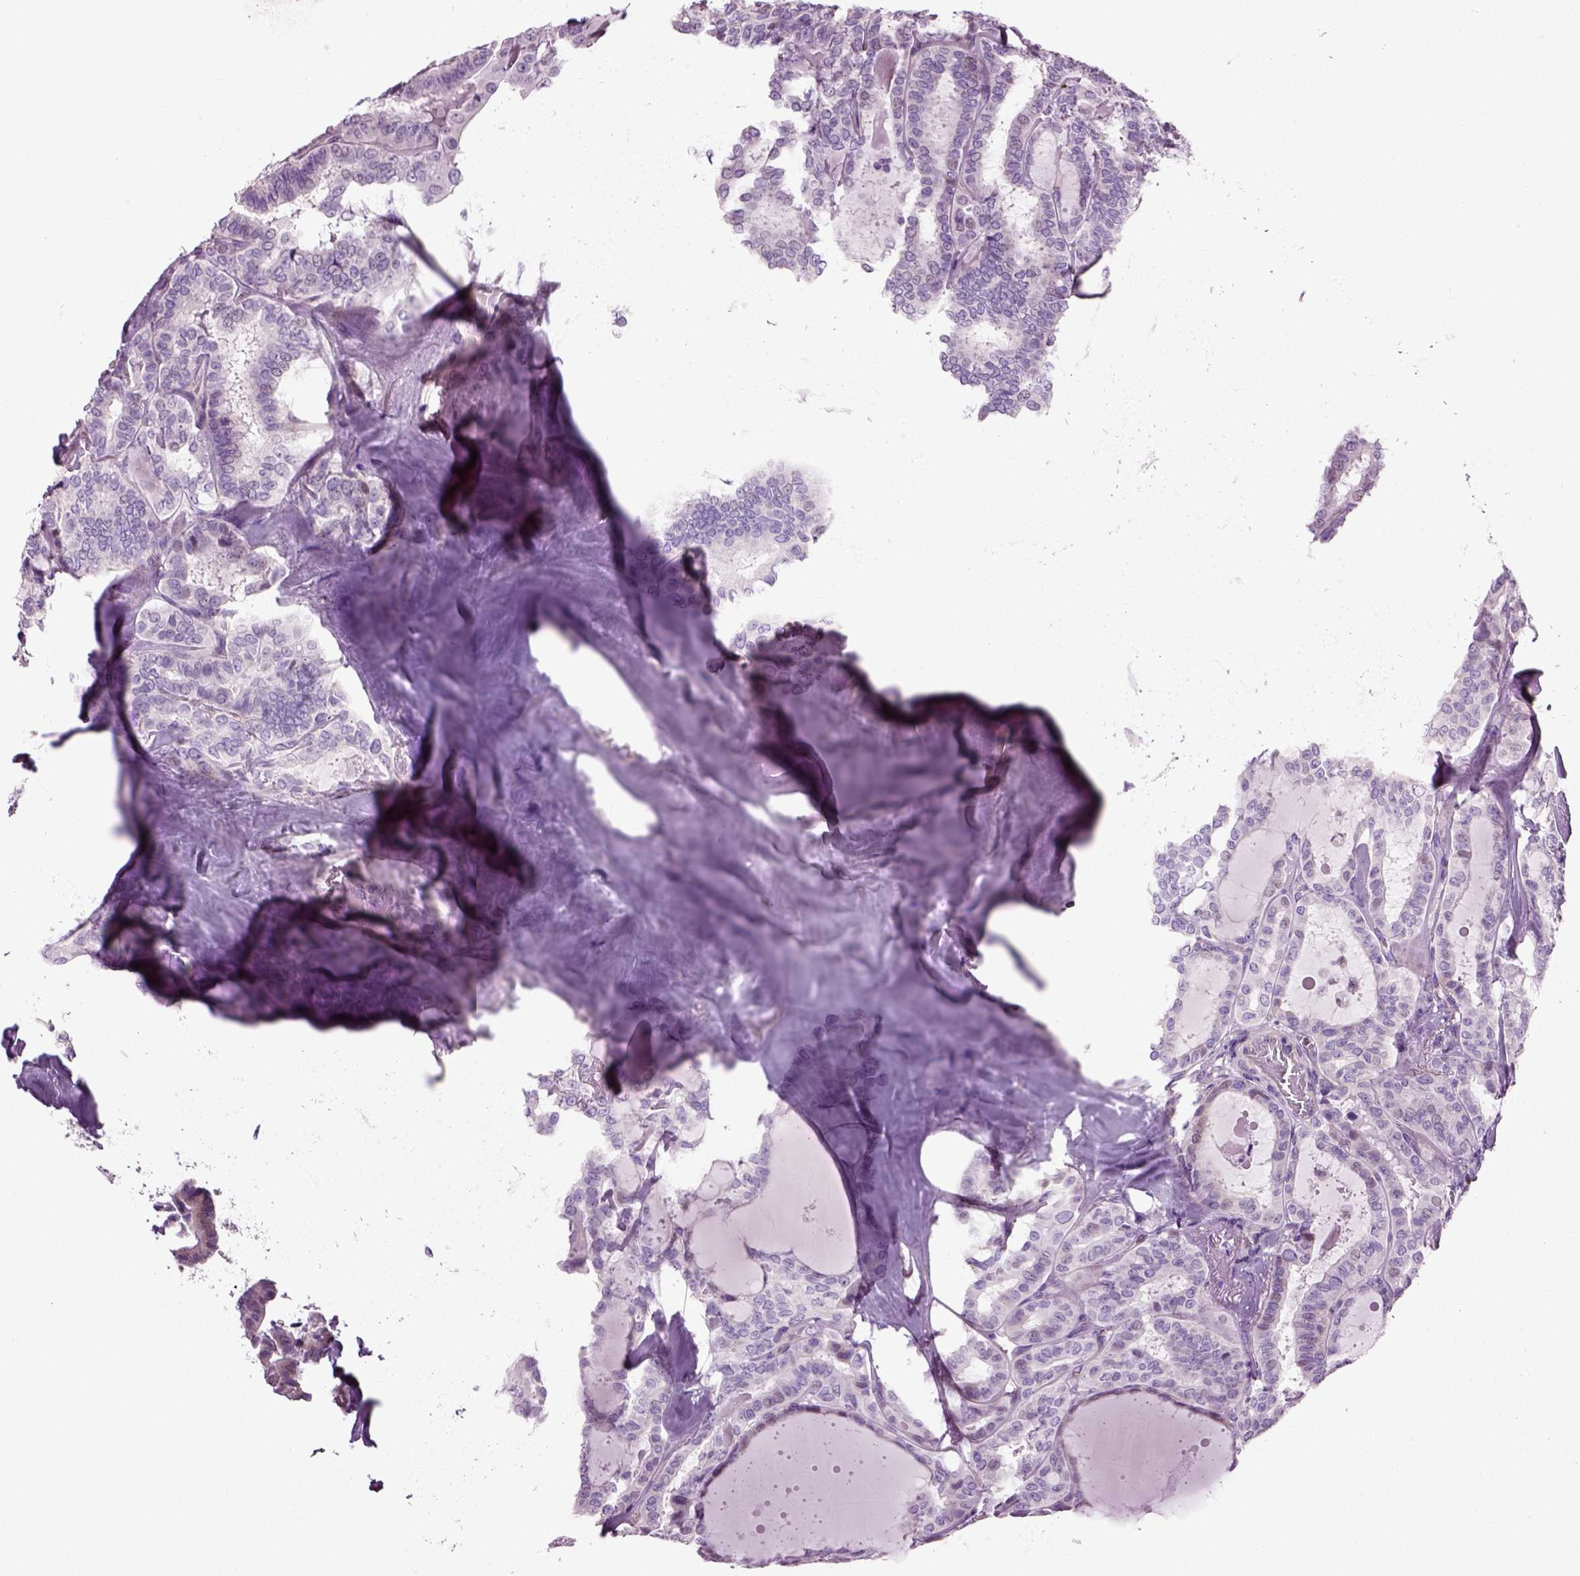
{"staining": {"intensity": "negative", "quantity": "none", "location": "none"}, "tissue": "thyroid cancer", "cell_type": "Tumor cells", "image_type": "cancer", "snomed": [{"axis": "morphology", "description": "Papillary adenocarcinoma, NOS"}, {"axis": "topography", "description": "Thyroid gland"}], "caption": "There is no significant positivity in tumor cells of thyroid cancer.", "gene": "ARID3A", "patient": {"sex": "female", "age": 39}}